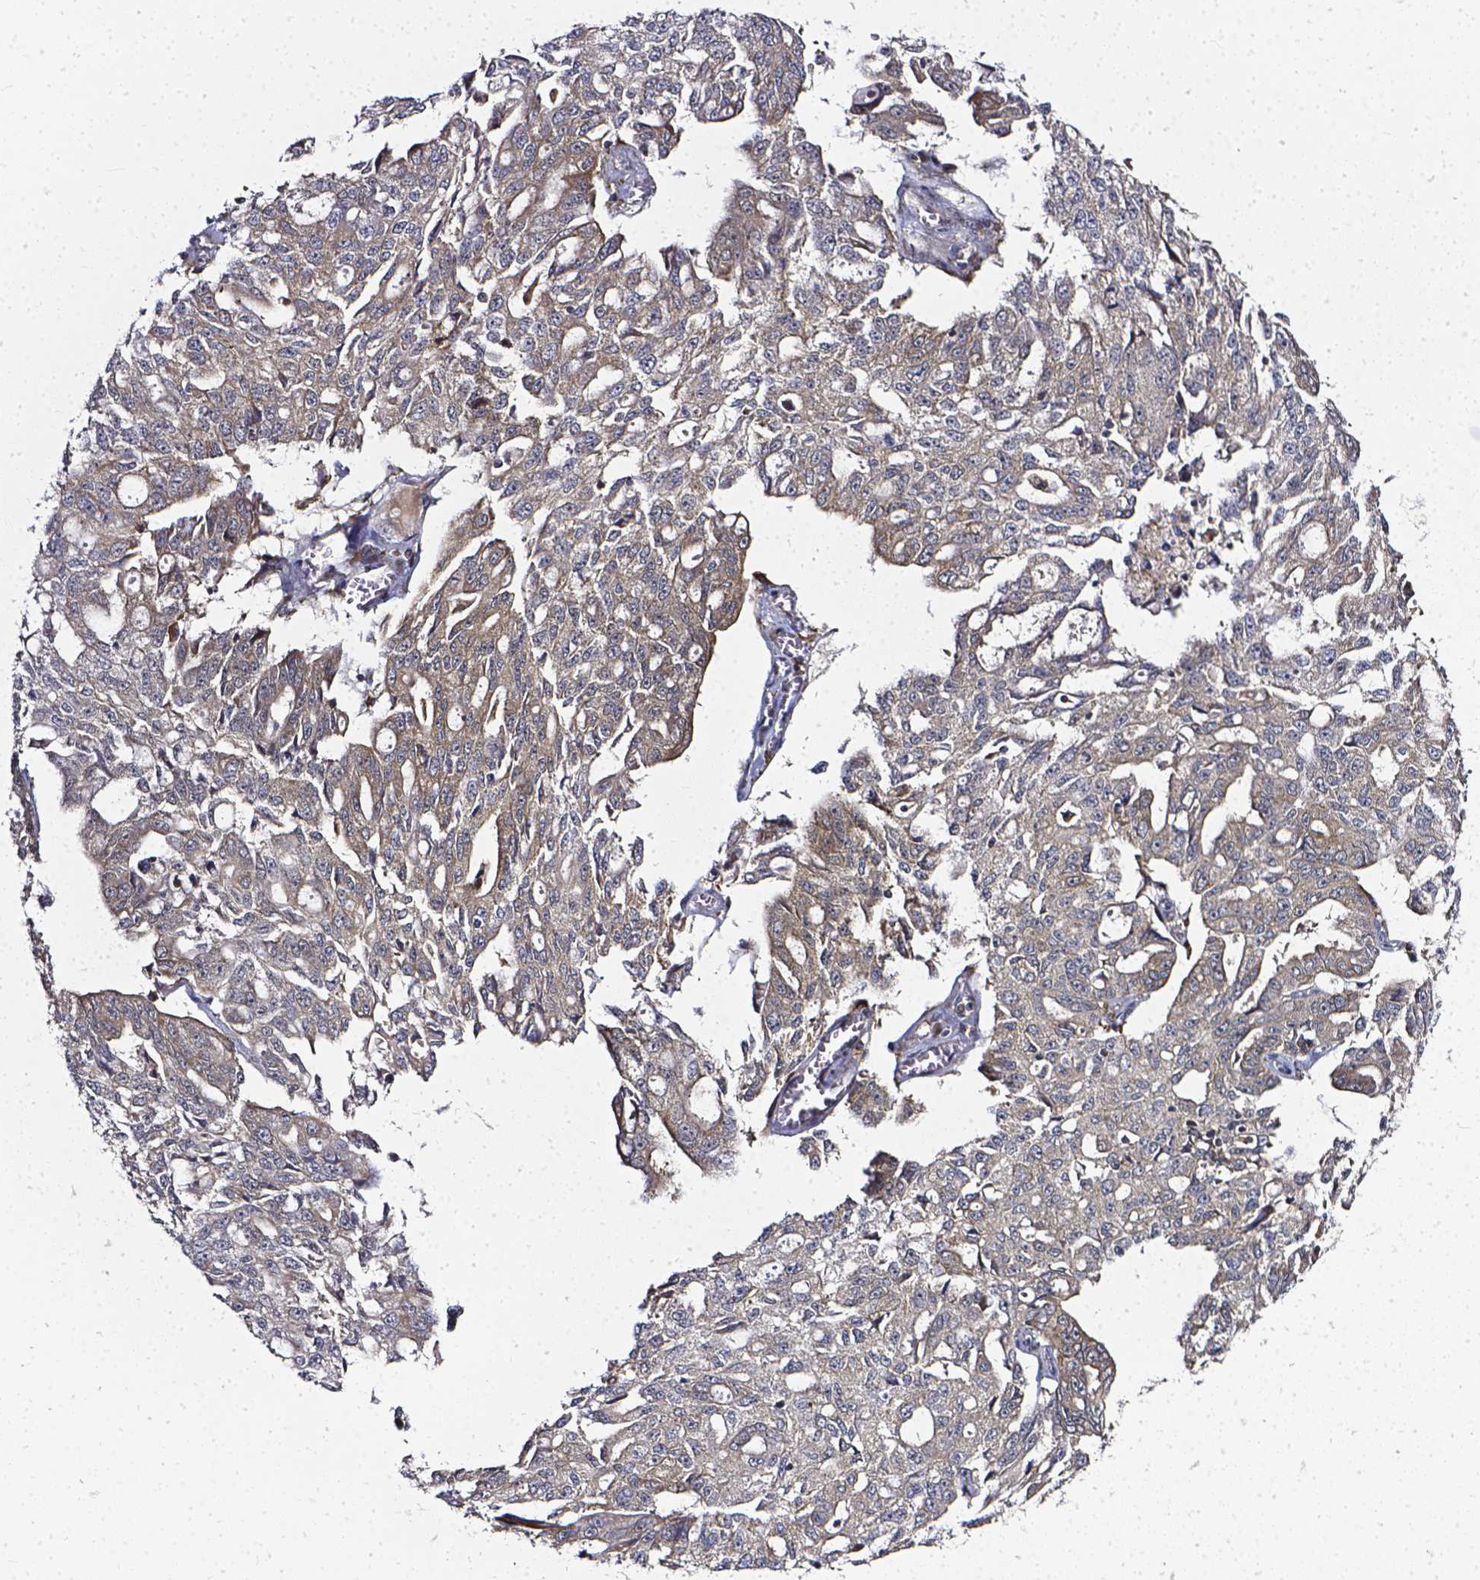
{"staining": {"intensity": "weak", "quantity": ">75%", "location": "cytoplasmic/membranous"}, "tissue": "ovarian cancer", "cell_type": "Tumor cells", "image_type": "cancer", "snomed": [{"axis": "morphology", "description": "Carcinoma, endometroid"}, {"axis": "topography", "description": "Ovary"}], "caption": "A micrograph showing weak cytoplasmic/membranous positivity in approximately >75% of tumor cells in ovarian cancer (endometroid carcinoma), as visualized by brown immunohistochemical staining.", "gene": "PRAG1", "patient": {"sex": "female", "age": 65}}